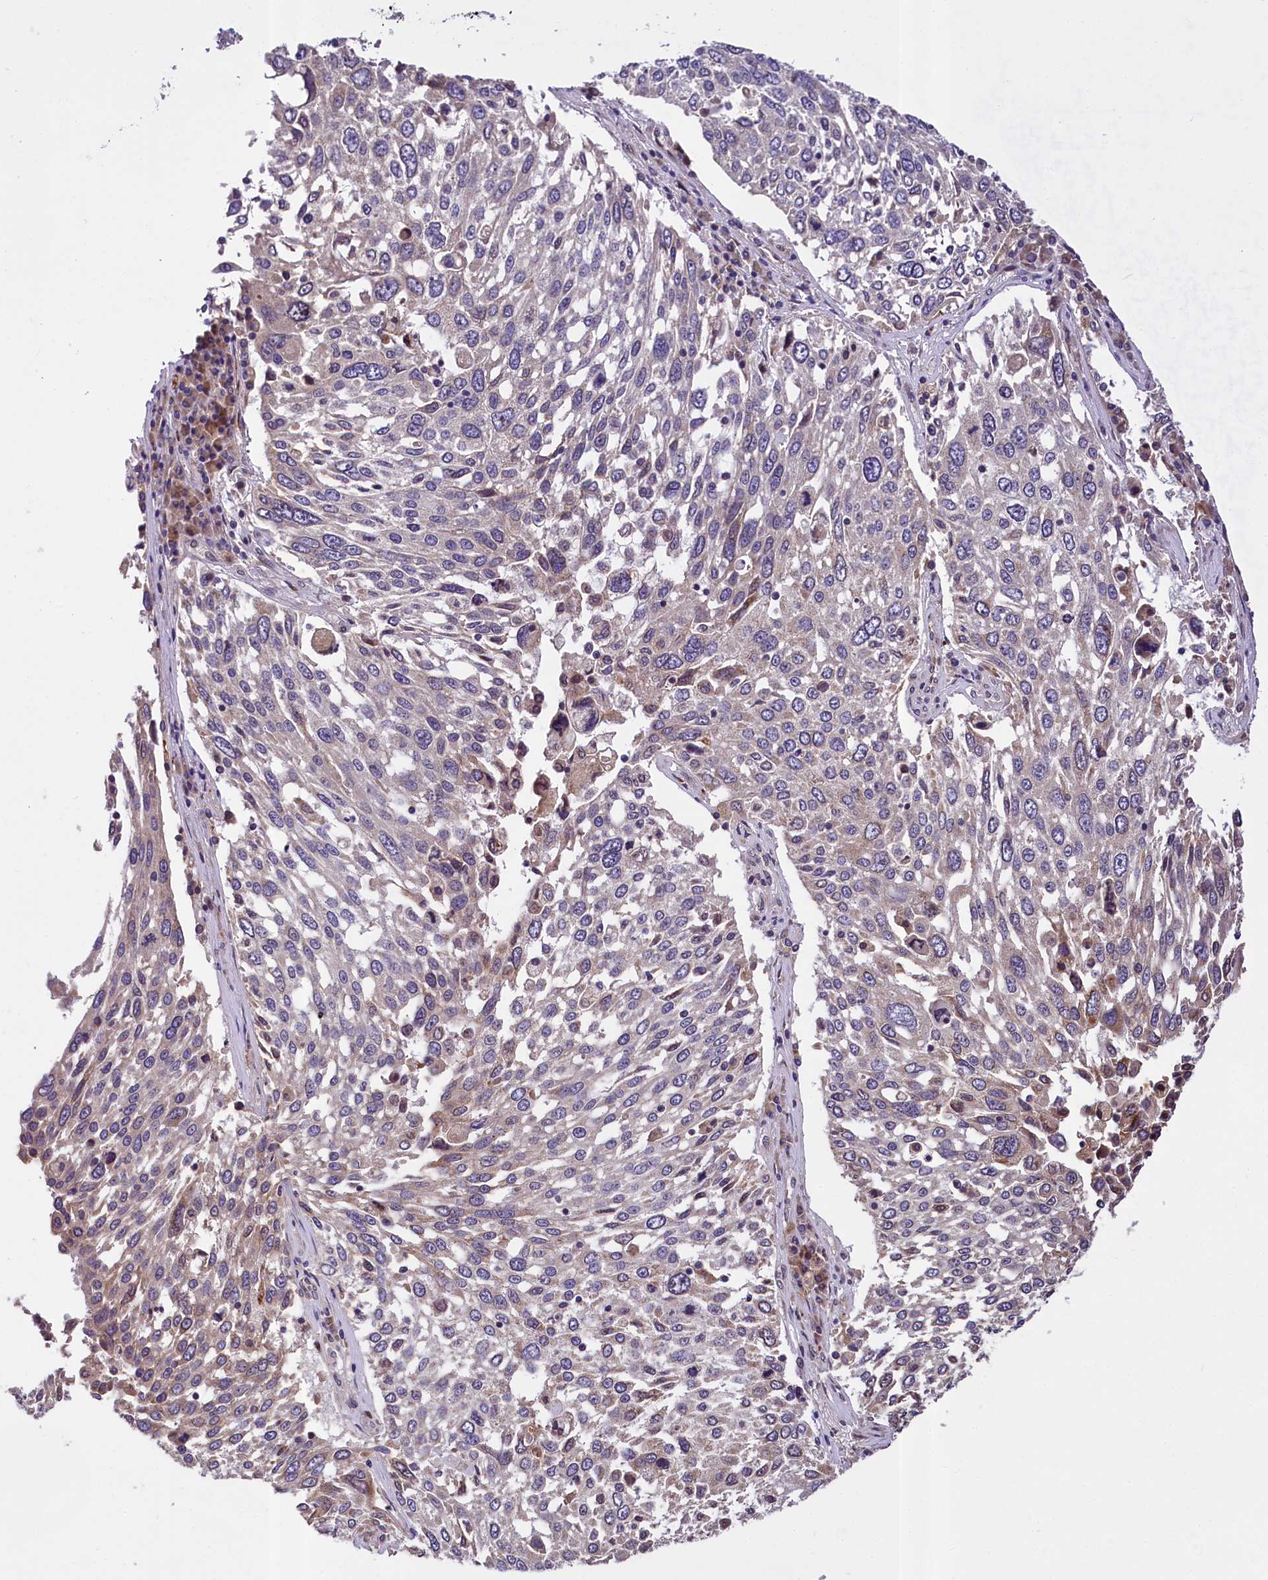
{"staining": {"intensity": "weak", "quantity": "<25%", "location": "cytoplasmic/membranous"}, "tissue": "lung cancer", "cell_type": "Tumor cells", "image_type": "cancer", "snomed": [{"axis": "morphology", "description": "Squamous cell carcinoma, NOS"}, {"axis": "topography", "description": "Lung"}], "caption": "IHC of lung squamous cell carcinoma exhibits no positivity in tumor cells.", "gene": "SUPV3L1", "patient": {"sex": "male", "age": 65}}